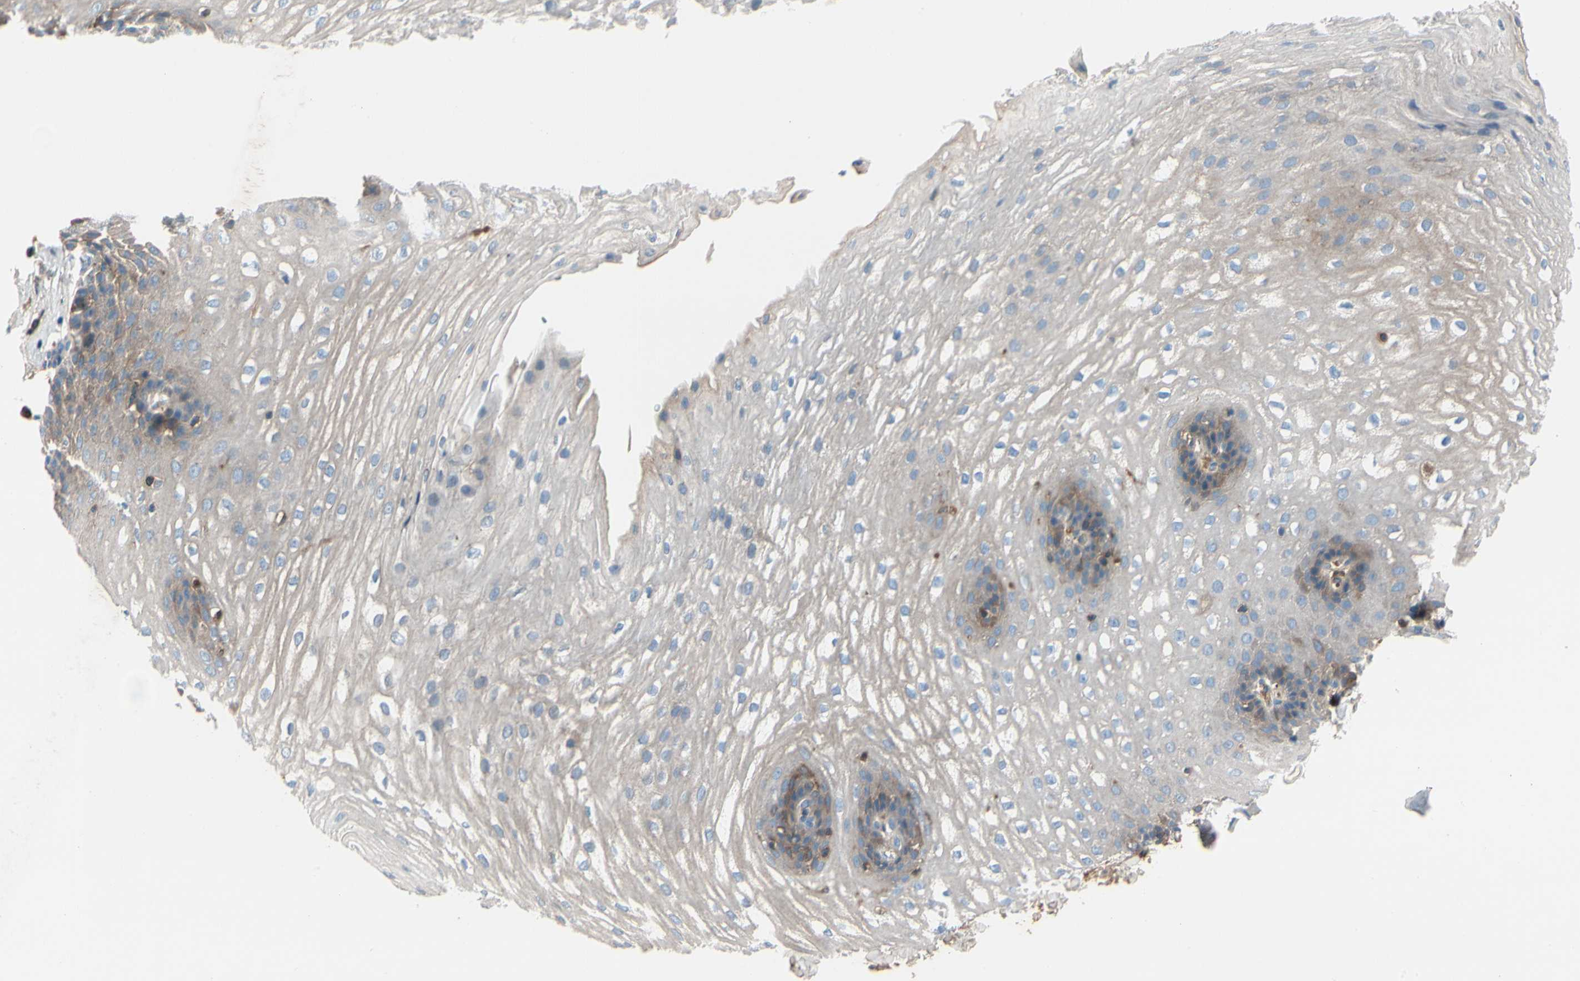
{"staining": {"intensity": "weak", "quantity": "<25%", "location": "cytoplasmic/membranous"}, "tissue": "esophagus", "cell_type": "Squamous epithelial cells", "image_type": "normal", "snomed": [{"axis": "morphology", "description": "Normal tissue, NOS"}, {"axis": "topography", "description": "Esophagus"}], "caption": "Squamous epithelial cells show no significant positivity in unremarkable esophagus.", "gene": "HJURP", "patient": {"sex": "male", "age": 48}}